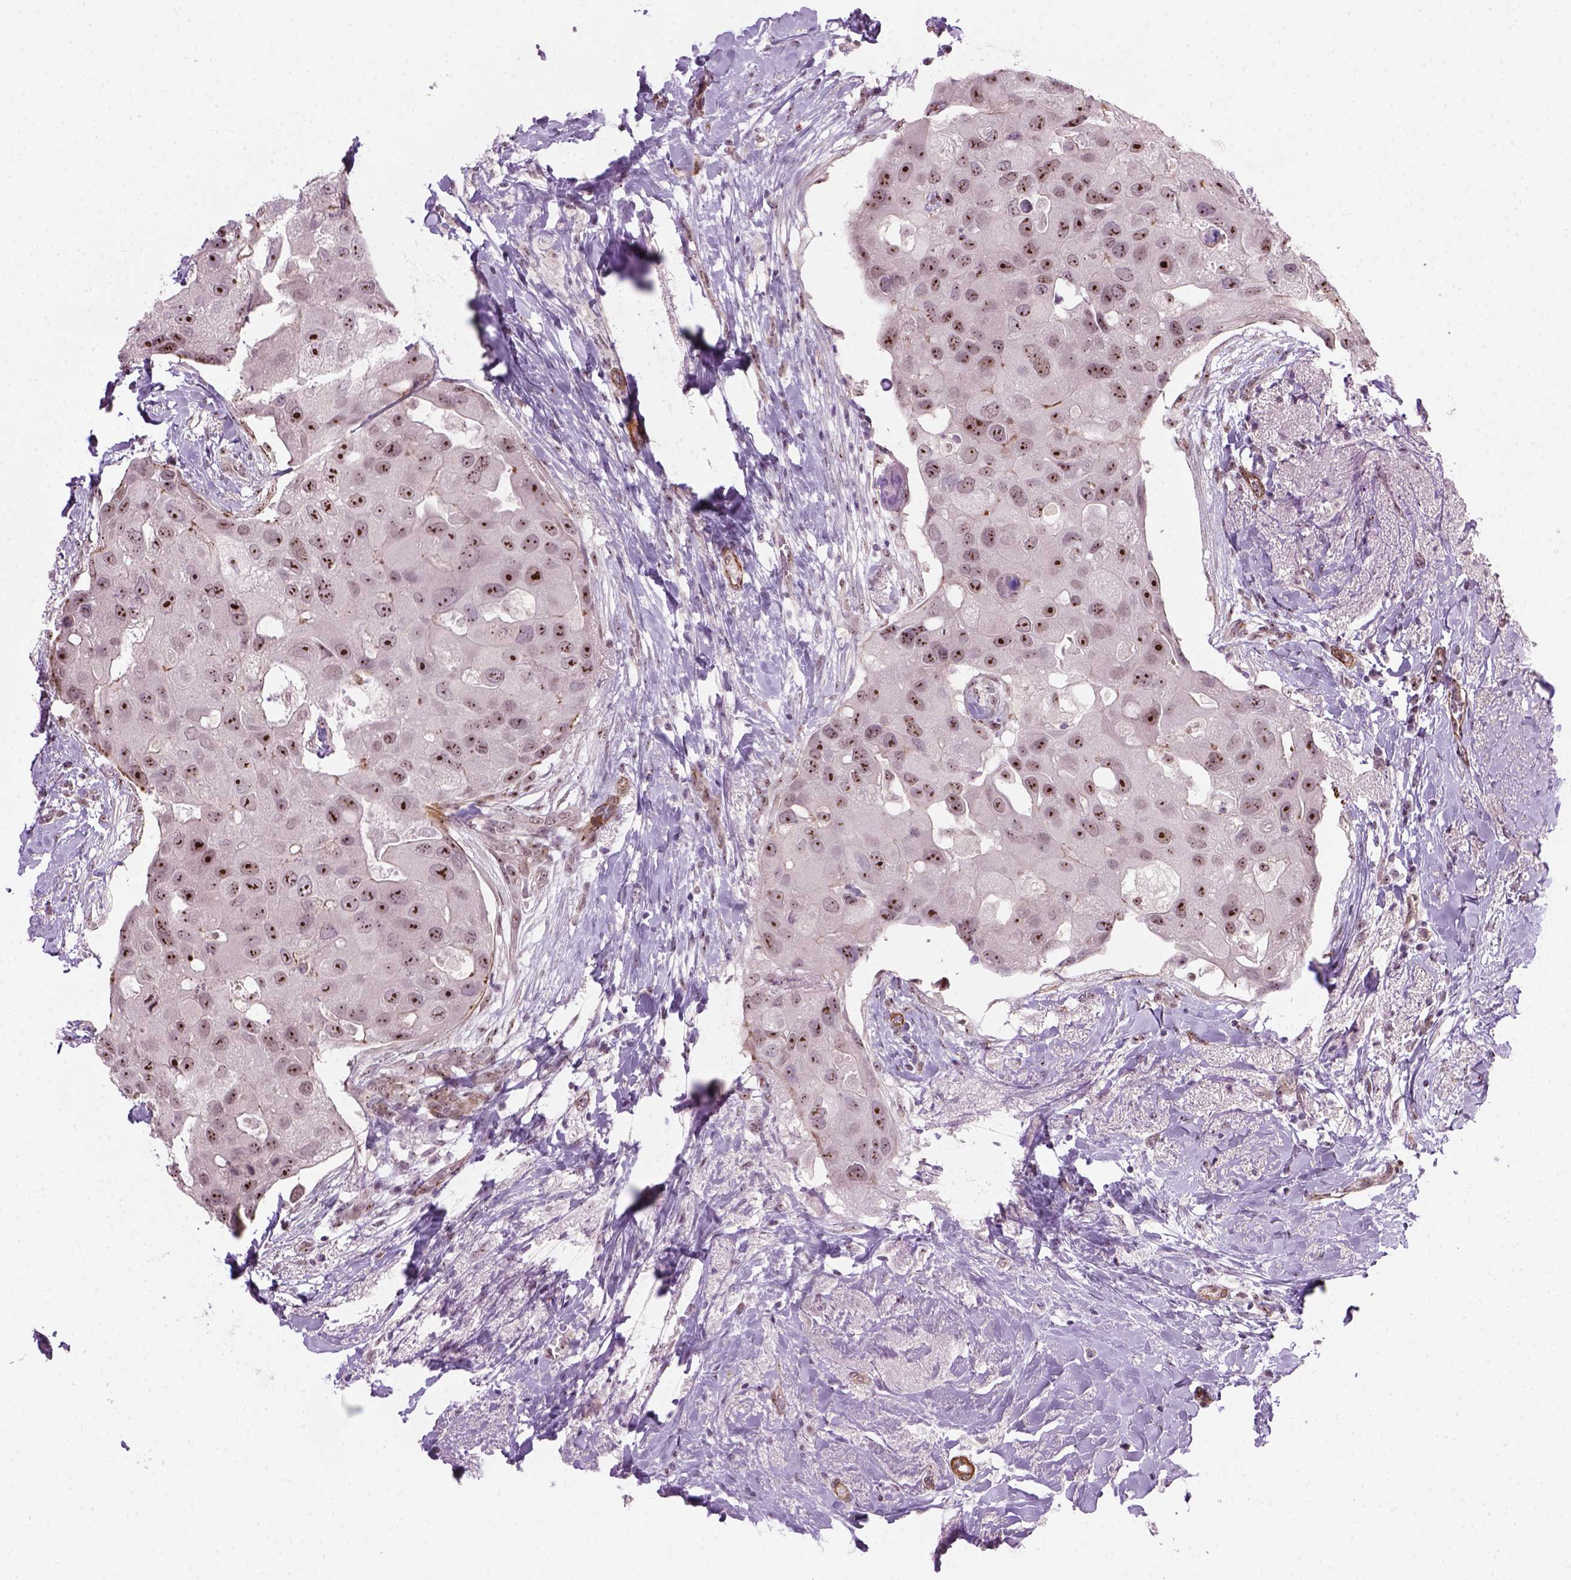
{"staining": {"intensity": "strong", "quantity": ">75%", "location": "nuclear"}, "tissue": "breast cancer", "cell_type": "Tumor cells", "image_type": "cancer", "snomed": [{"axis": "morphology", "description": "Duct carcinoma"}, {"axis": "topography", "description": "Breast"}], "caption": "This micrograph shows immunohistochemistry (IHC) staining of human breast intraductal carcinoma, with high strong nuclear staining in approximately >75% of tumor cells.", "gene": "RRS1", "patient": {"sex": "female", "age": 43}}